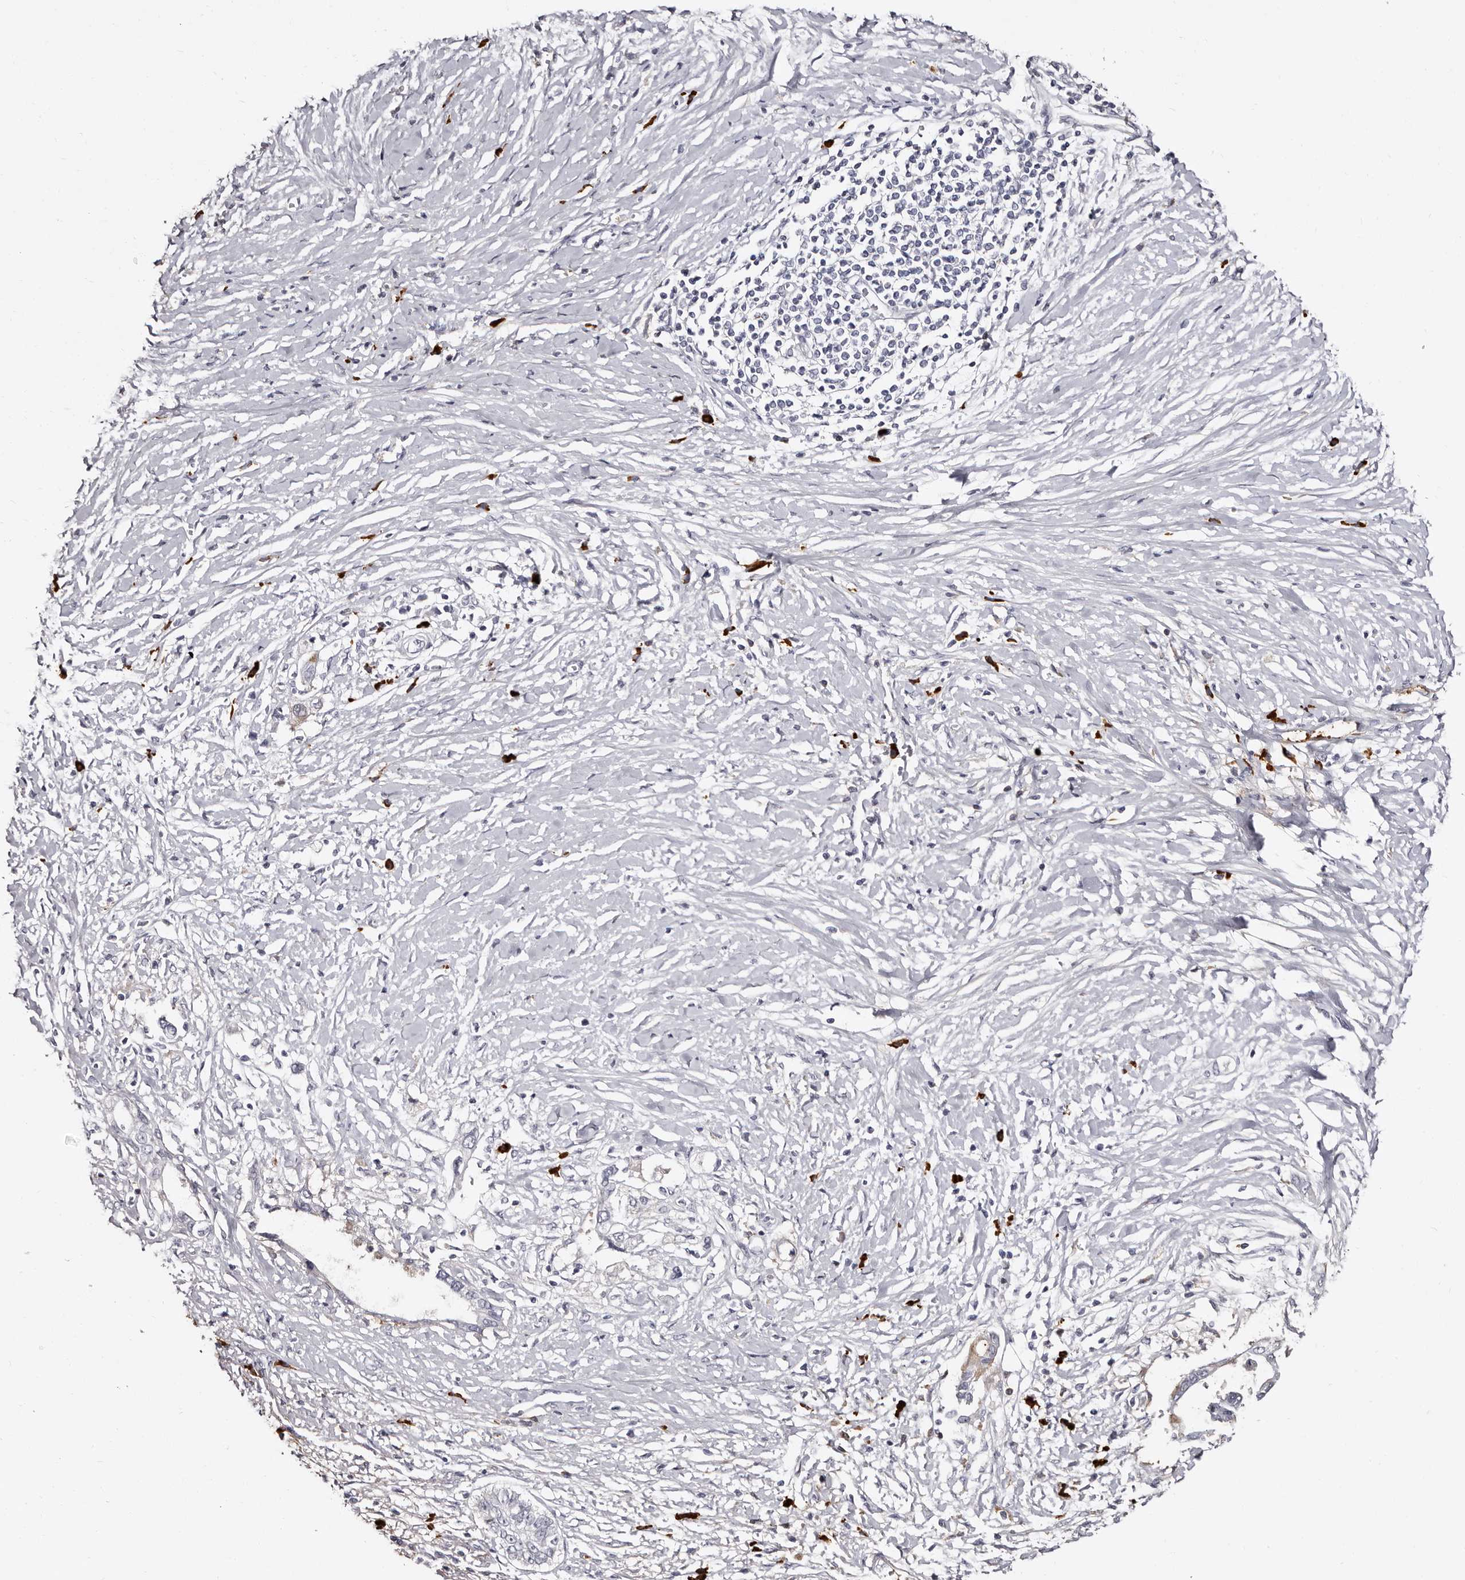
{"staining": {"intensity": "negative", "quantity": "none", "location": "none"}, "tissue": "pancreatic cancer", "cell_type": "Tumor cells", "image_type": "cancer", "snomed": [{"axis": "morphology", "description": "Normal tissue, NOS"}, {"axis": "morphology", "description": "Adenocarcinoma, NOS"}, {"axis": "topography", "description": "Pancreas"}, {"axis": "topography", "description": "Peripheral nerve tissue"}], "caption": "IHC image of neoplastic tissue: human pancreatic cancer stained with DAB reveals no significant protein expression in tumor cells.", "gene": "TBC1D22B", "patient": {"sex": "male", "age": 59}}